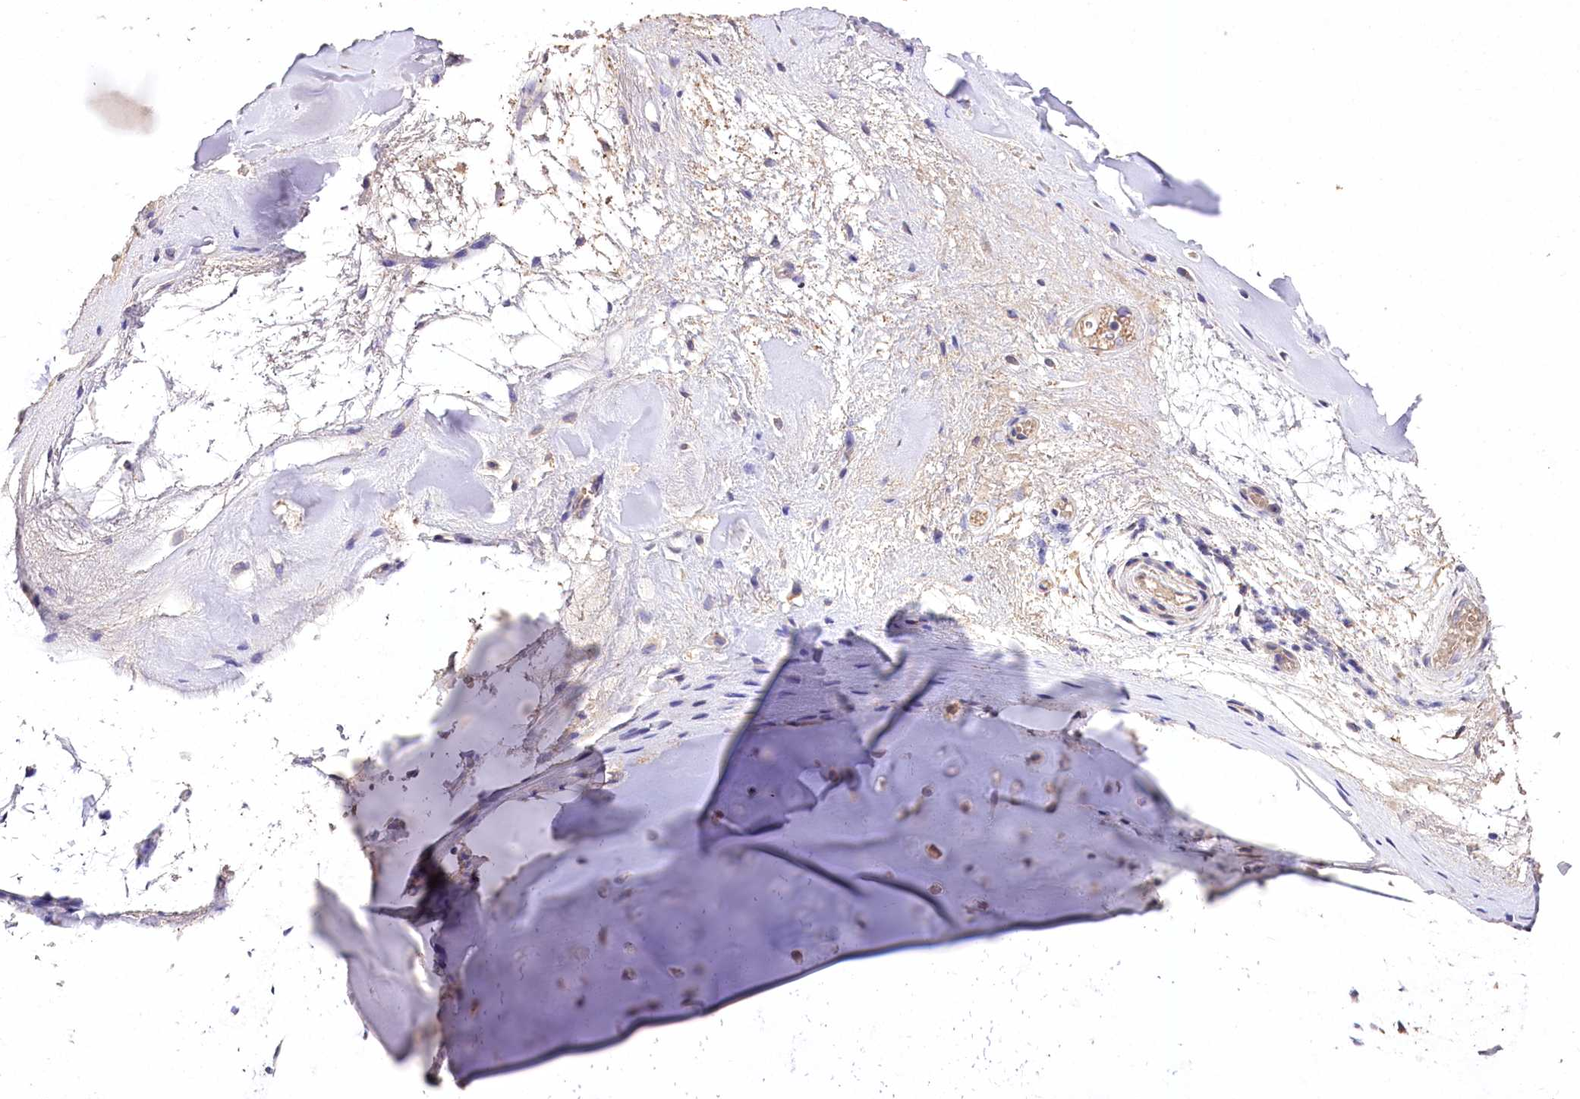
{"staining": {"intensity": "negative", "quantity": "none", "location": "none"}, "tissue": "adipose tissue", "cell_type": "Adipocytes", "image_type": "normal", "snomed": [{"axis": "morphology", "description": "Normal tissue, NOS"}, {"axis": "morphology", "description": "Basal cell carcinoma"}, {"axis": "topography", "description": "Cartilage tissue"}, {"axis": "topography", "description": "Nasopharynx"}, {"axis": "topography", "description": "Oral tissue"}], "caption": "Immunohistochemistry (IHC) histopathology image of unremarkable adipose tissue: human adipose tissue stained with DAB (3,3'-diaminobenzidine) shows no significant protein staining in adipocytes.", "gene": "PCYOX1L", "patient": {"sex": "female", "age": 77}}